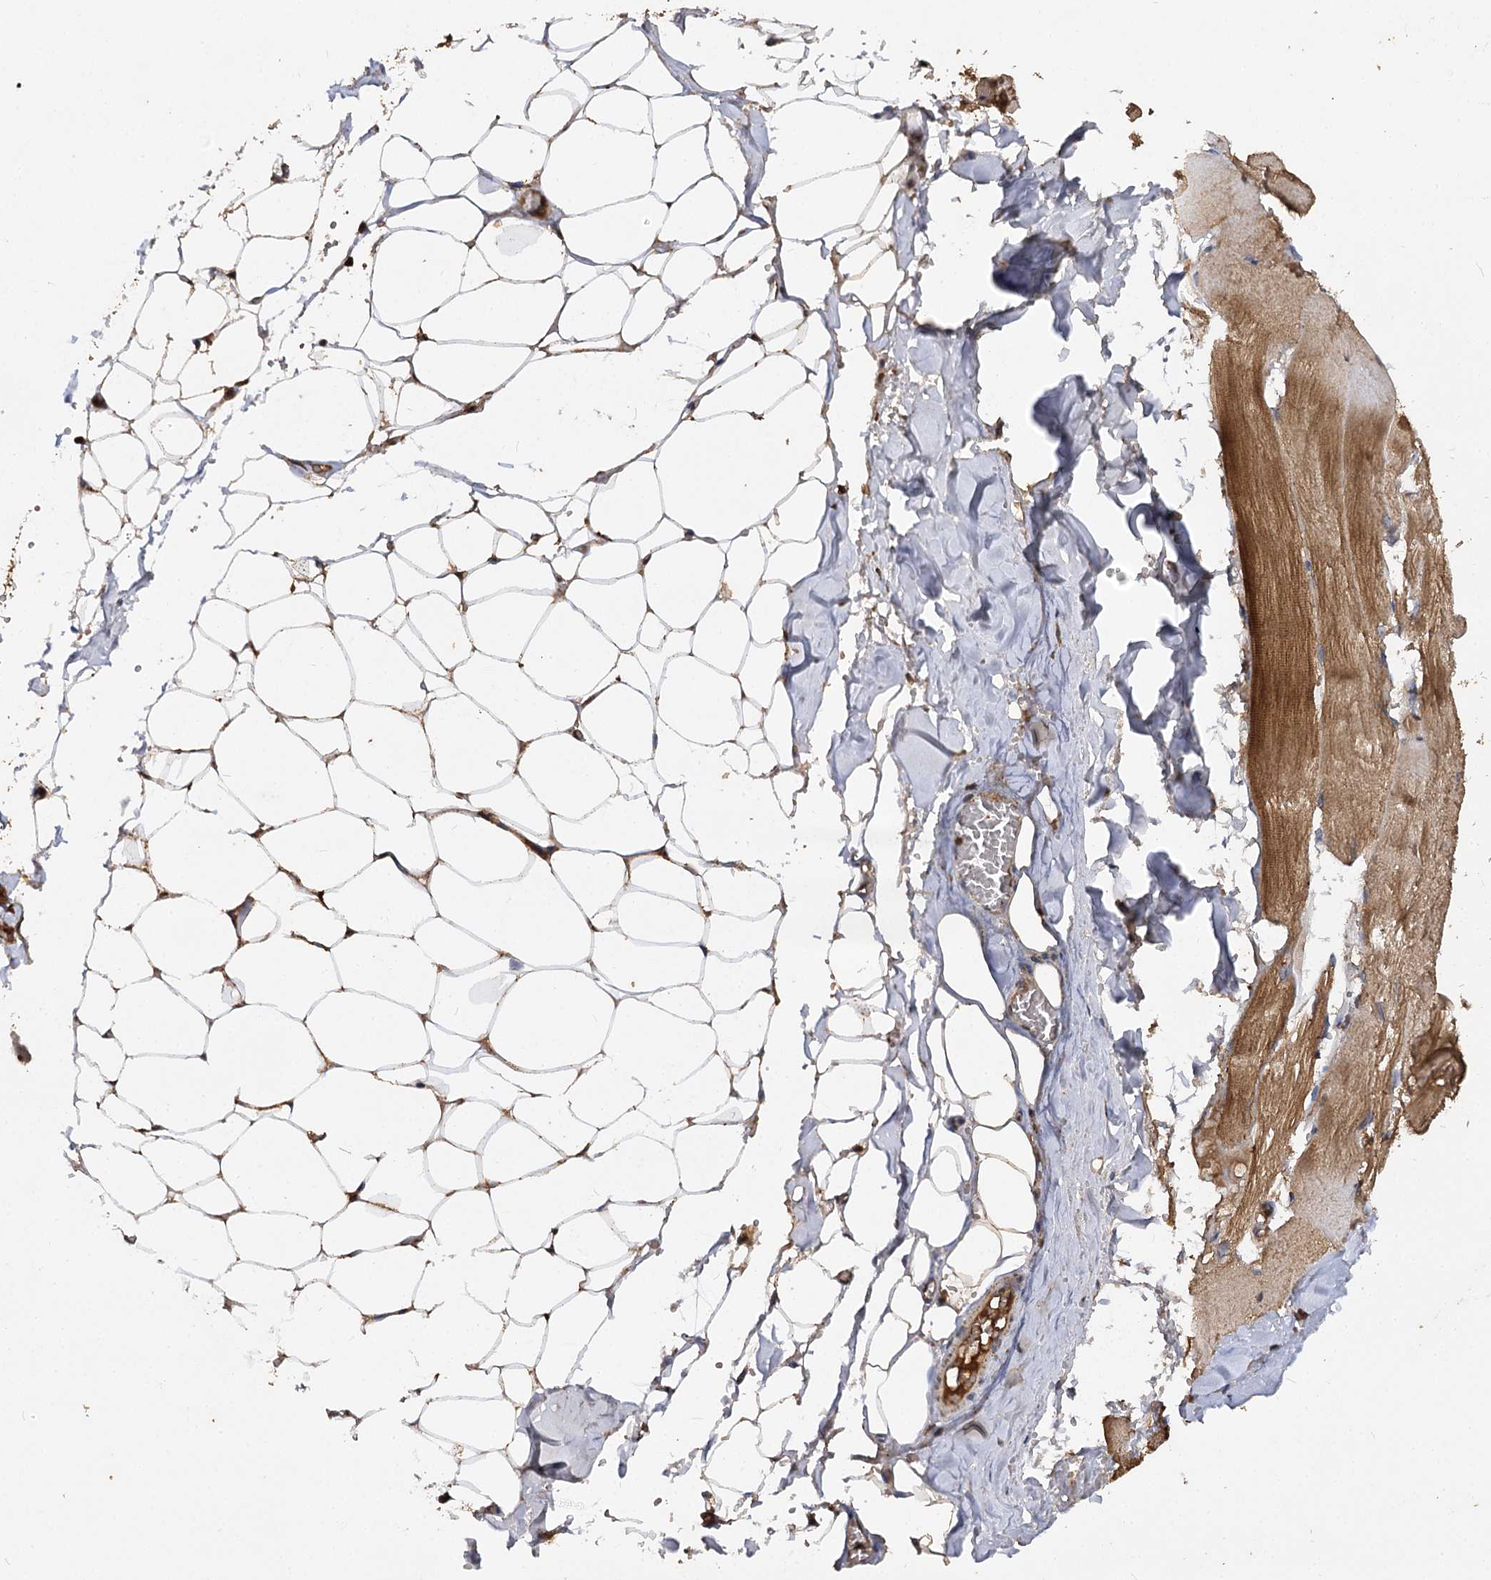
{"staining": {"intensity": "moderate", "quantity": ">75%", "location": "cytoplasmic/membranous"}, "tissue": "adipose tissue", "cell_type": "Adipocytes", "image_type": "normal", "snomed": [{"axis": "morphology", "description": "Normal tissue, NOS"}, {"axis": "topography", "description": "Skeletal muscle"}, {"axis": "topography", "description": "Peripheral nerve tissue"}], "caption": "Immunohistochemistry (DAB (3,3'-diaminobenzidine)) staining of benign human adipose tissue demonstrates moderate cytoplasmic/membranous protein expression in about >75% of adipocytes. (Brightfield microscopy of DAB IHC at high magnification).", "gene": "ARL13A", "patient": {"sex": "female", "age": 55}}